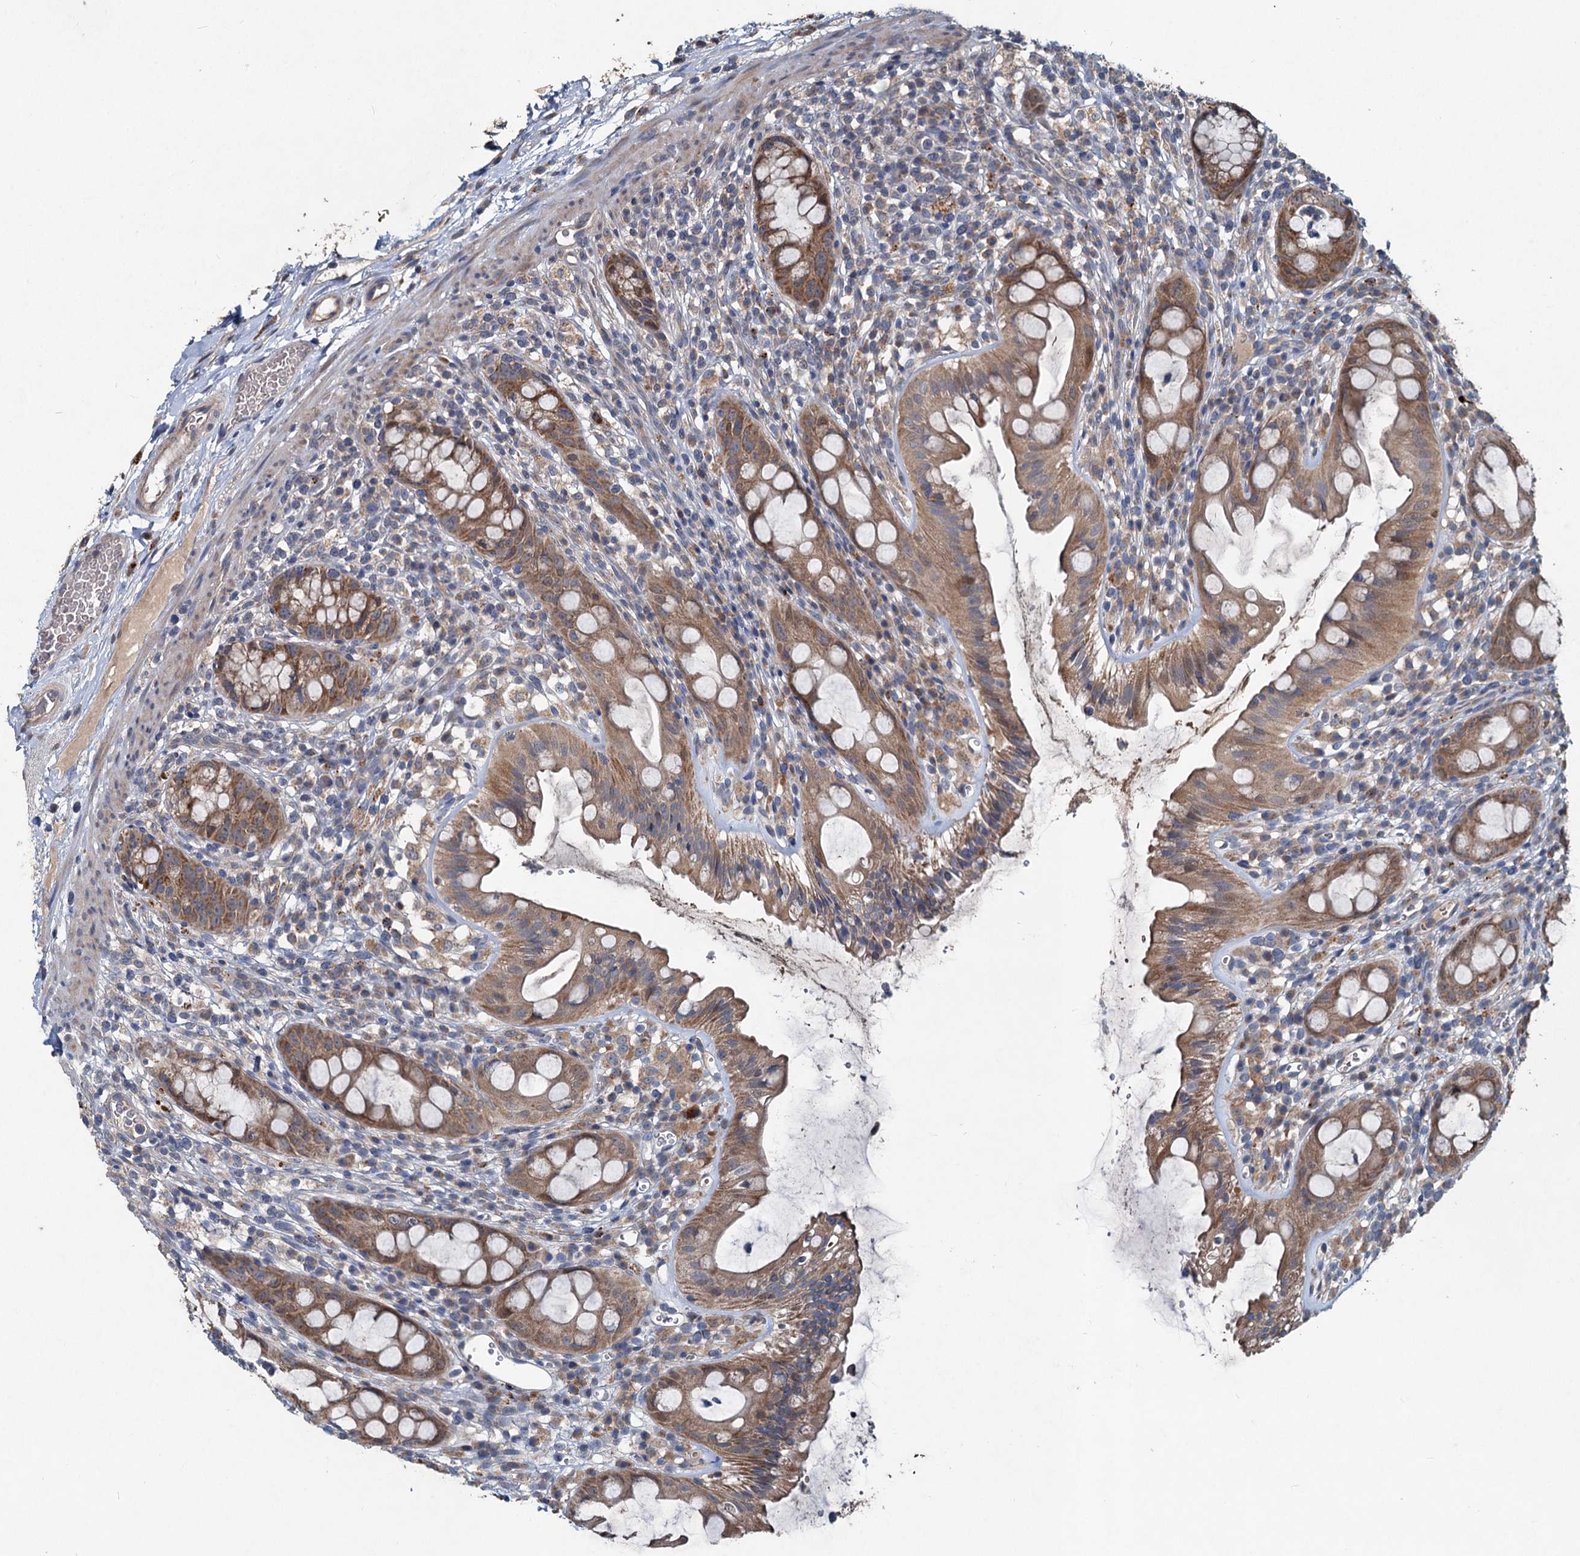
{"staining": {"intensity": "moderate", "quantity": ">75%", "location": "cytoplasmic/membranous"}, "tissue": "rectum", "cell_type": "Glandular cells", "image_type": "normal", "snomed": [{"axis": "morphology", "description": "Normal tissue, NOS"}, {"axis": "topography", "description": "Rectum"}], "caption": "Immunohistochemical staining of unremarkable rectum shows moderate cytoplasmic/membranous protein expression in about >75% of glandular cells.", "gene": "OTUB1", "patient": {"sex": "female", "age": 57}}